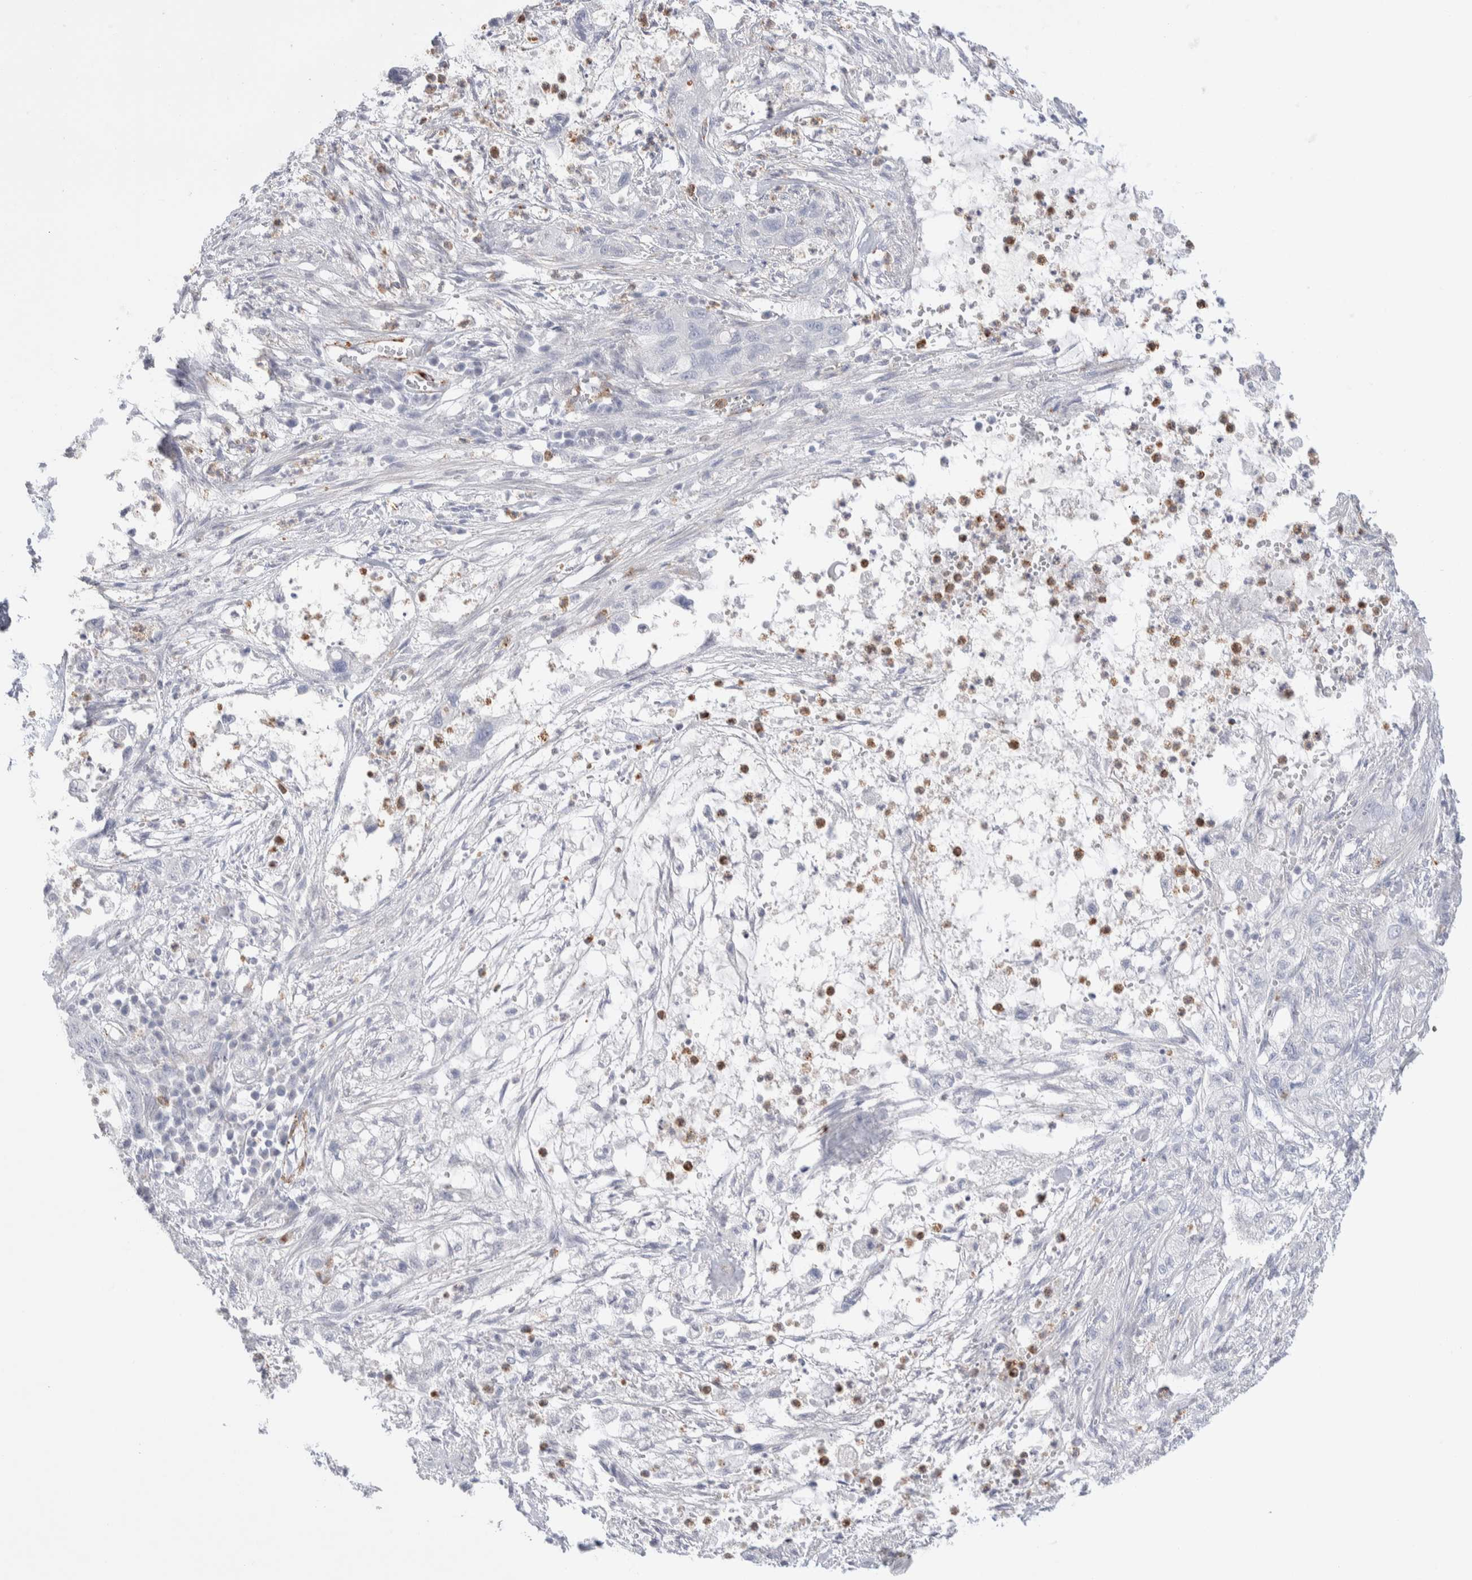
{"staining": {"intensity": "negative", "quantity": "none", "location": "none"}, "tissue": "pancreatic cancer", "cell_type": "Tumor cells", "image_type": "cancer", "snomed": [{"axis": "morphology", "description": "Adenocarcinoma, NOS"}, {"axis": "topography", "description": "Pancreas"}], "caption": "A photomicrograph of human pancreatic adenocarcinoma is negative for staining in tumor cells.", "gene": "SEPTIN4", "patient": {"sex": "female", "age": 78}}